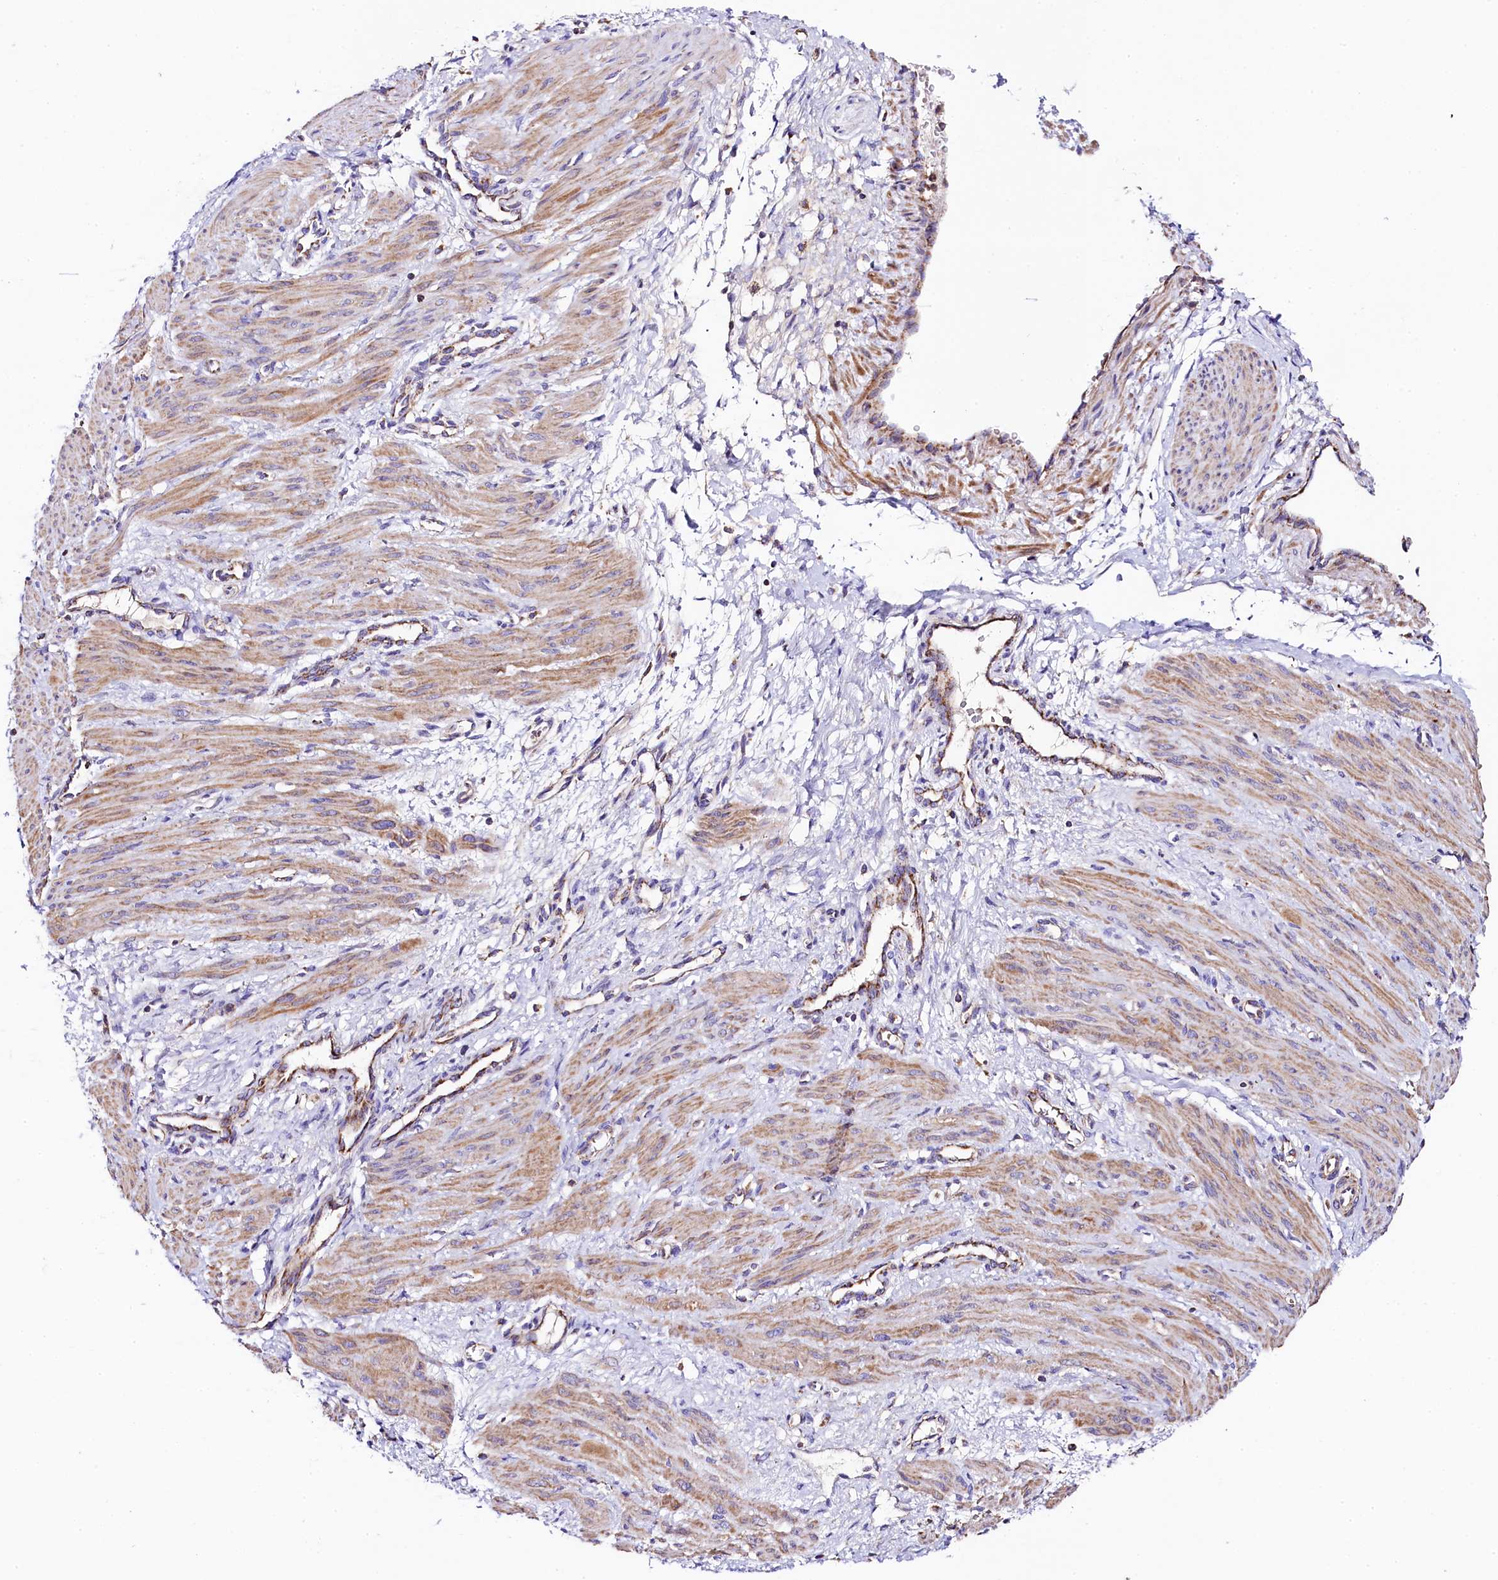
{"staining": {"intensity": "moderate", "quantity": ">75%", "location": "cytoplasmic/membranous"}, "tissue": "smooth muscle", "cell_type": "Smooth muscle cells", "image_type": "normal", "snomed": [{"axis": "morphology", "description": "Normal tissue, NOS"}, {"axis": "topography", "description": "Endometrium"}], "caption": "IHC (DAB) staining of unremarkable human smooth muscle exhibits moderate cytoplasmic/membranous protein expression in about >75% of smooth muscle cells. The protein of interest is stained brown, and the nuclei are stained in blue (DAB IHC with brightfield microscopy, high magnification).", "gene": "CLYBL", "patient": {"sex": "female", "age": 33}}